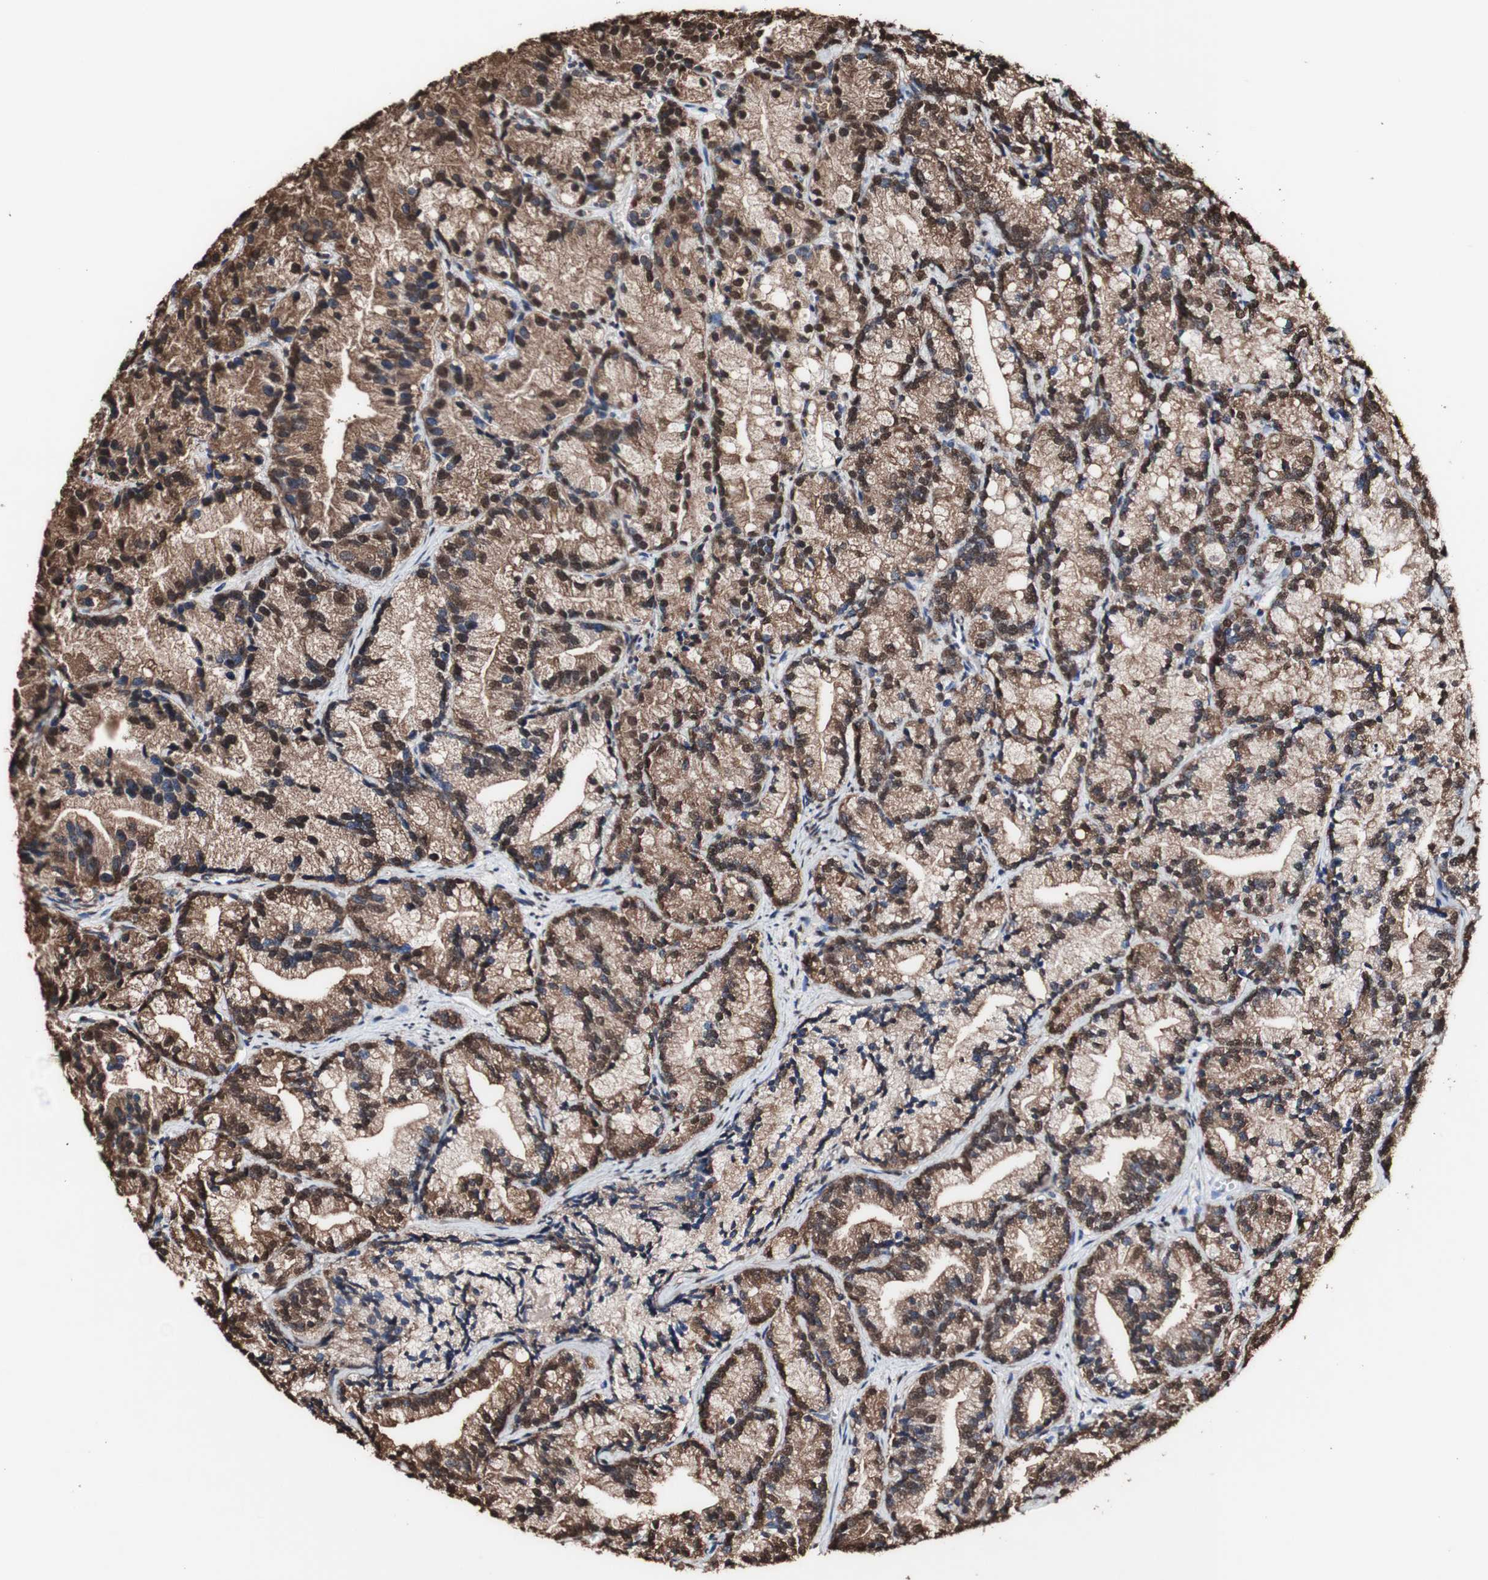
{"staining": {"intensity": "strong", "quantity": ">75%", "location": "cytoplasmic/membranous,nuclear"}, "tissue": "prostate cancer", "cell_type": "Tumor cells", "image_type": "cancer", "snomed": [{"axis": "morphology", "description": "Adenocarcinoma, Low grade"}, {"axis": "topography", "description": "Prostate"}], "caption": "Prostate cancer tissue shows strong cytoplasmic/membranous and nuclear staining in about >75% of tumor cells, visualized by immunohistochemistry.", "gene": "PIDD1", "patient": {"sex": "male", "age": 89}}